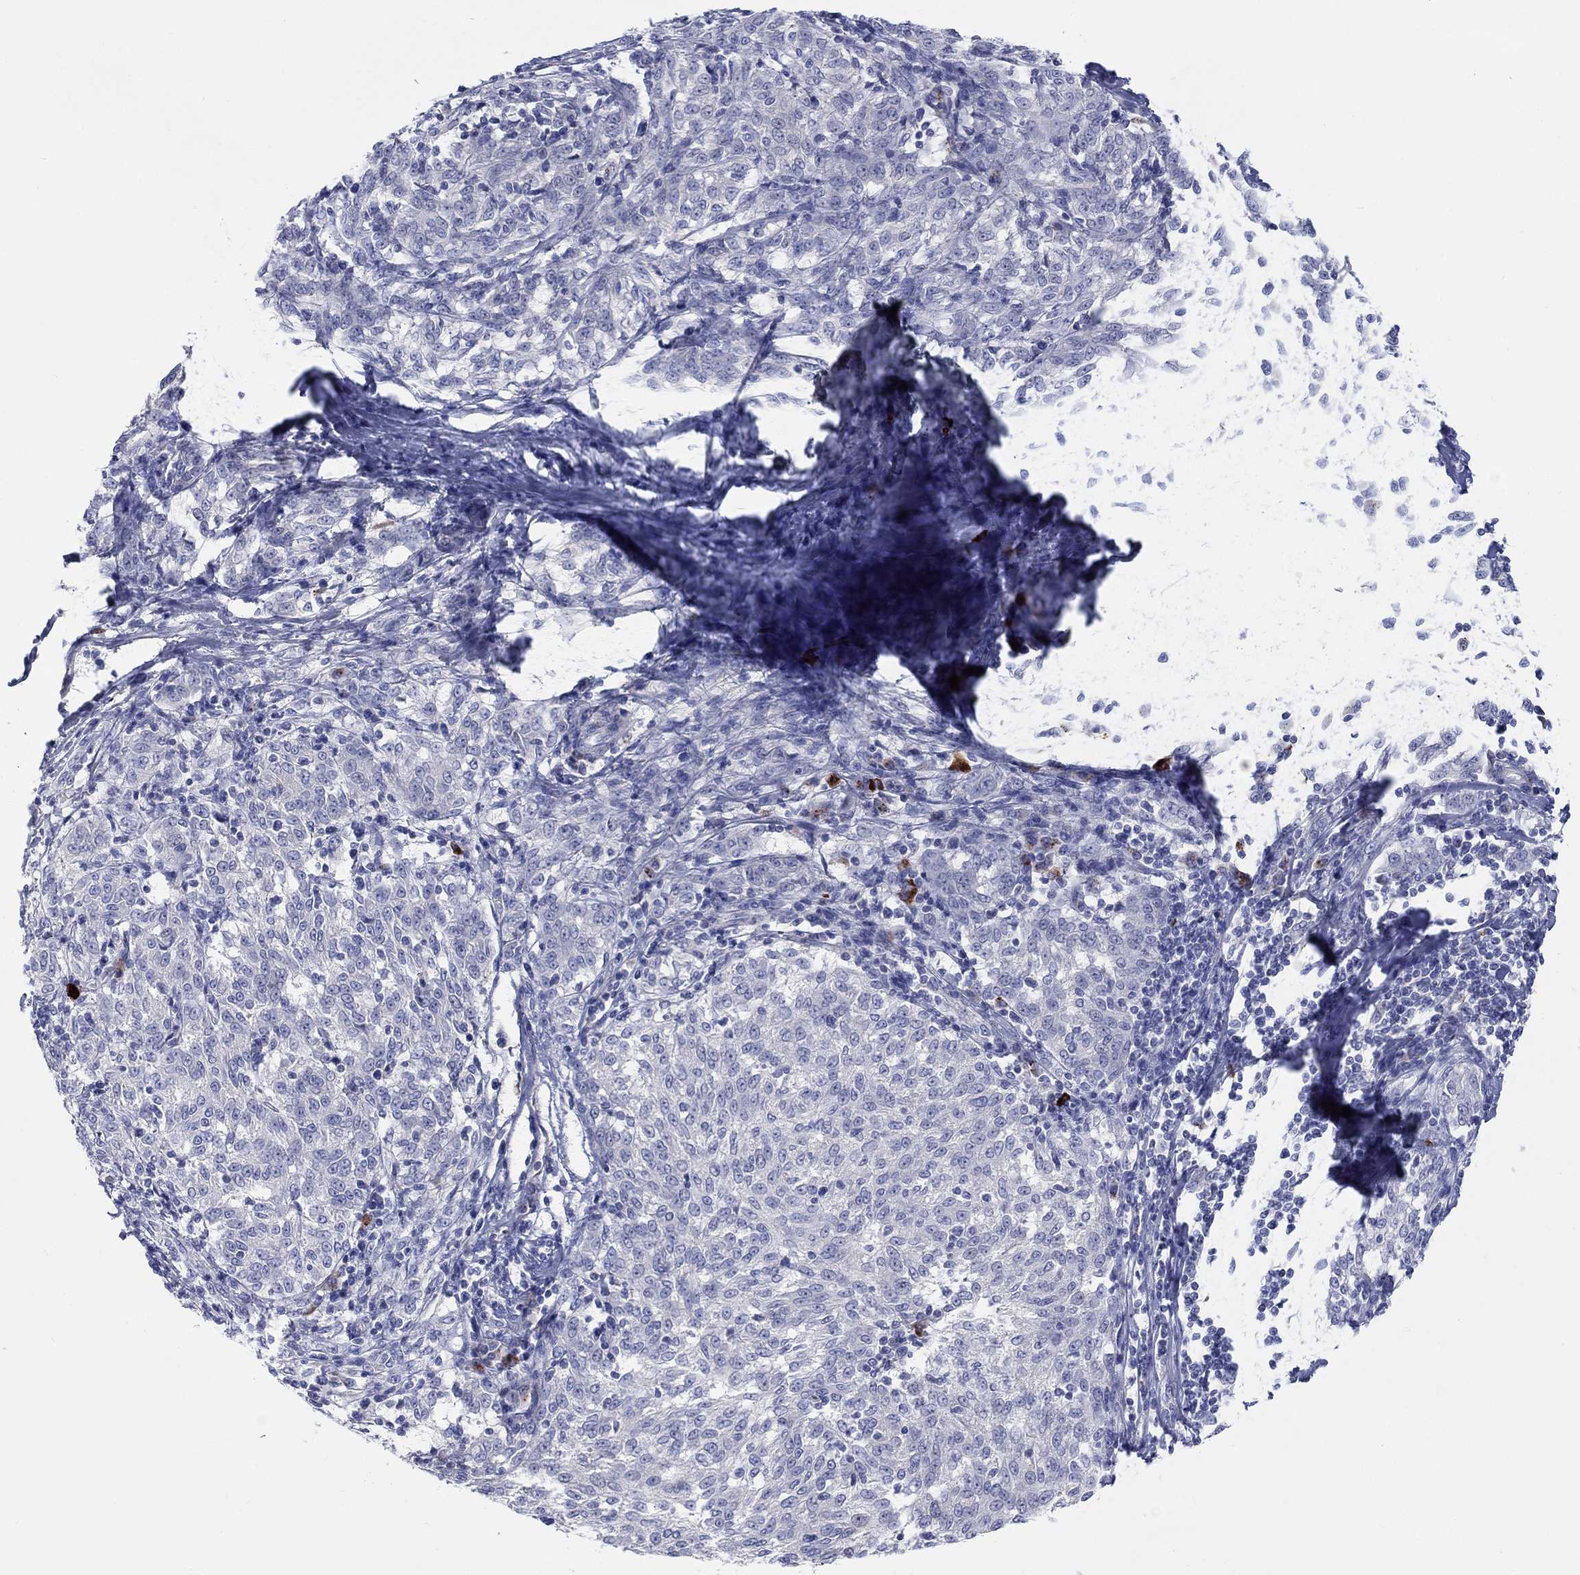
{"staining": {"intensity": "negative", "quantity": "none", "location": "none"}, "tissue": "melanoma", "cell_type": "Tumor cells", "image_type": "cancer", "snomed": [{"axis": "morphology", "description": "Malignant melanoma, NOS"}, {"axis": "topography", "description": "Skin"}], "caption": "Malignant melanoma stained for a protein using IHC shows no expression tumor cells.", "gene": "BCO2", "patient": {"sex": "female", "age": 72}}